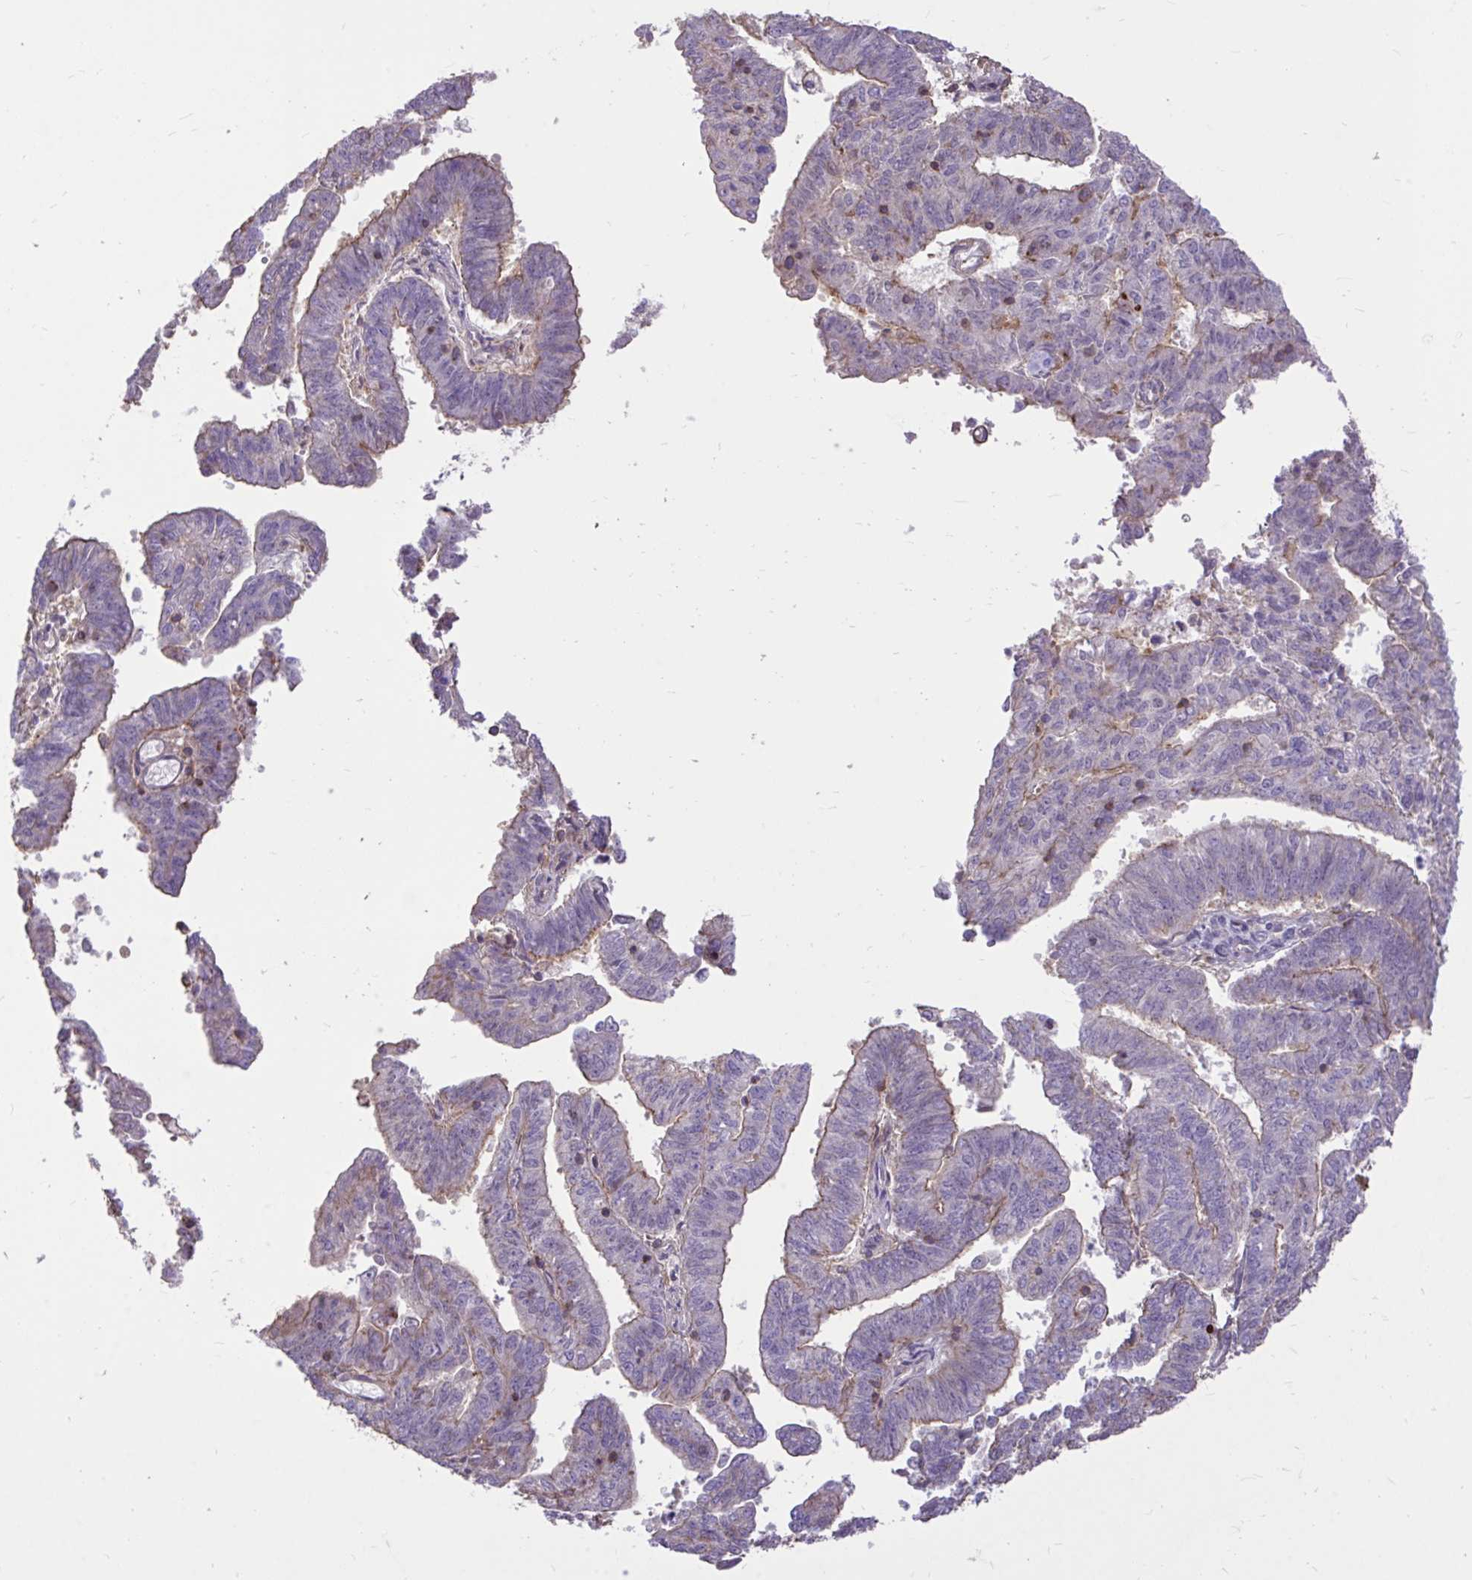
{"staining": {"intensity": "weak", "quantity": "25%-75%", "location": "cytoplasmic/membranous"}, "tissue": "endometrial cancer", "cell_type": "Tumor cells", "image_type": "cancer", "snomed": [{"axis": "morphology", "description": "Adenocarcinoma, NOS"}, {"axis": "topography", "description": "Endometrium"}], "caption": "Endometrial cancer (adenocarcinoma) stained for a protein displays weak cytoplasmic/membranous positivity in tumor cells.", "gene": "IGFL2", "patient": {"sex": "female", "age": 82}}